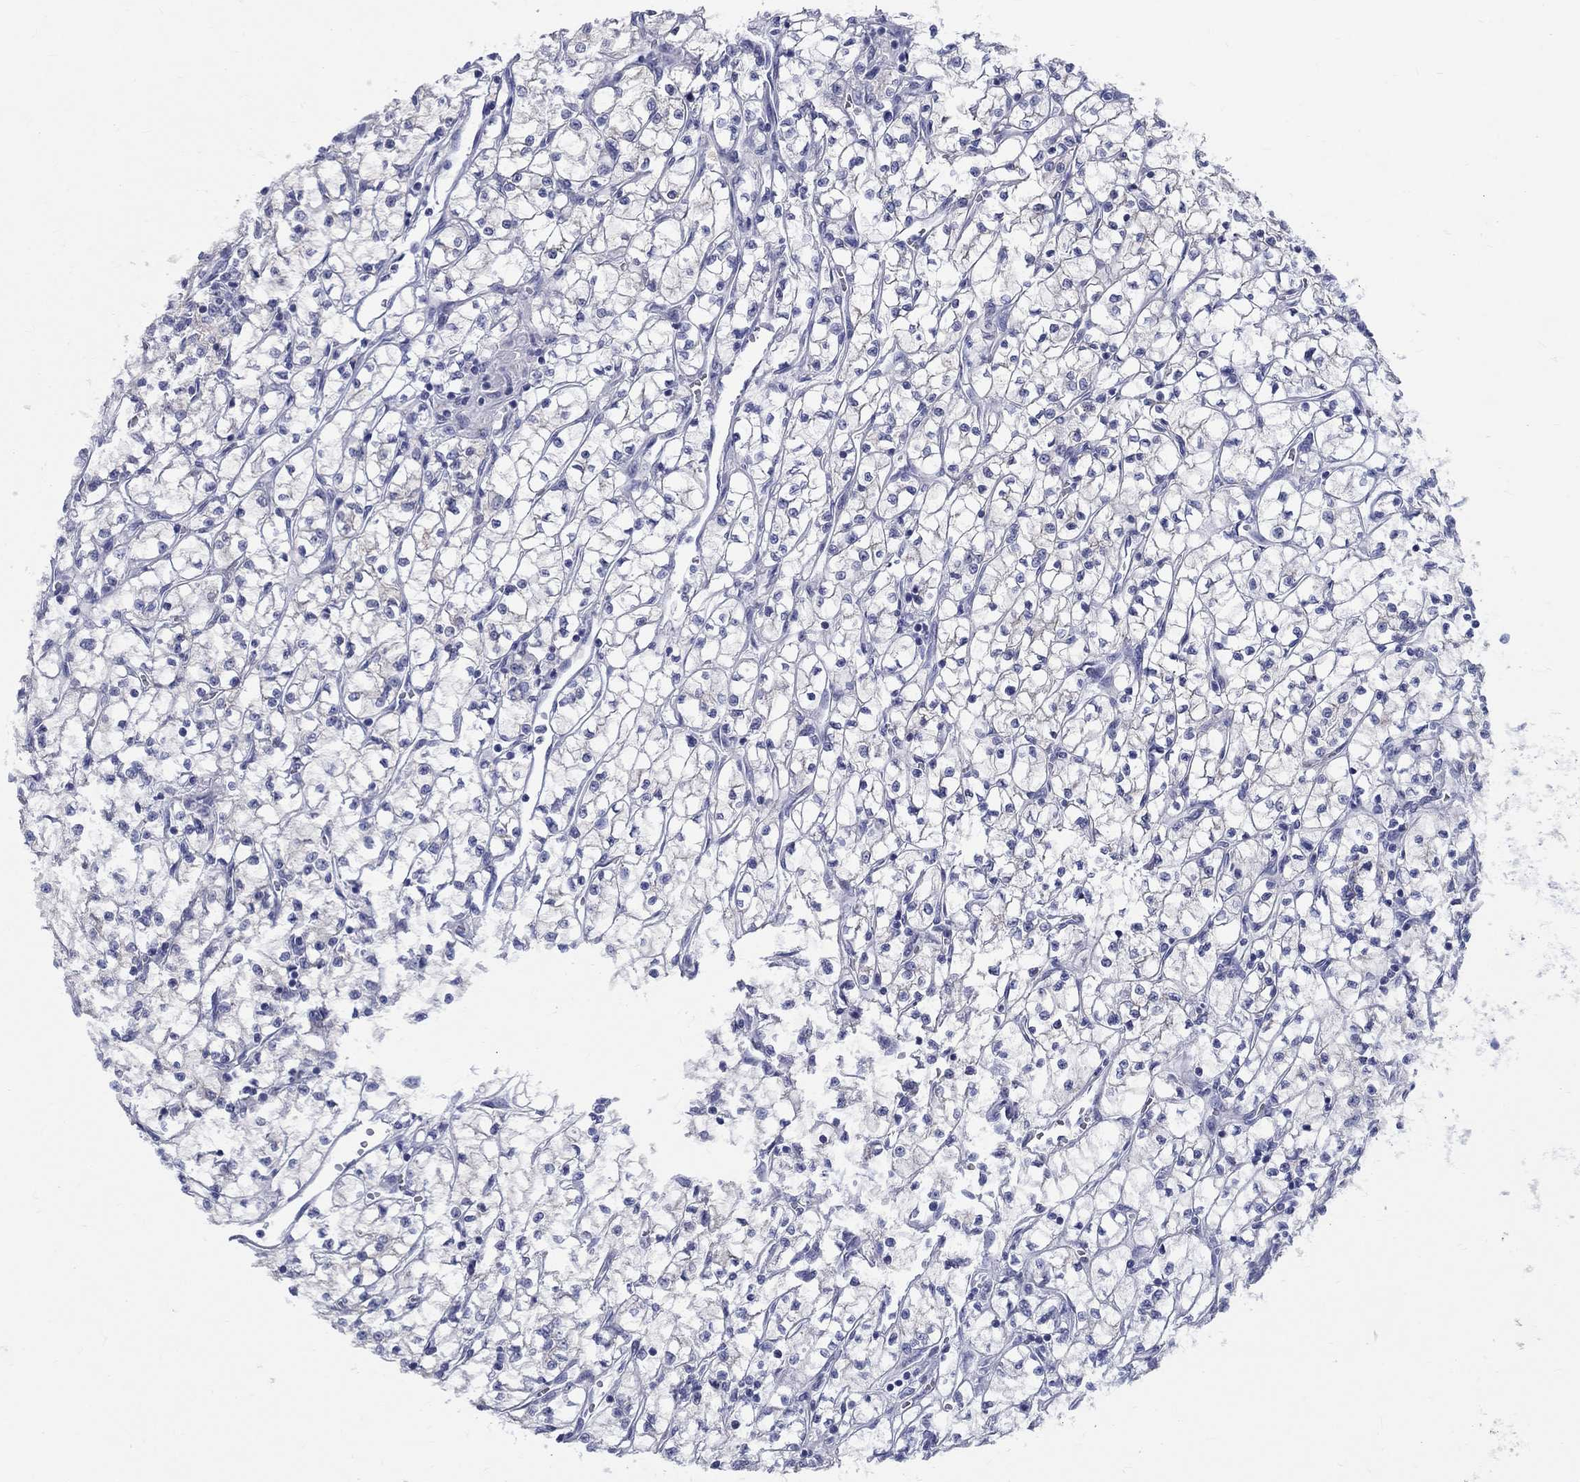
{"staining": {"intensity": "negative", "quantity": "none", "location": "none"}, "tissue": "renal cancer", "cell_type": "Tumor cells", "image_type": "cancer", "snomed": [{"axis": "morphology", "description": "Adenocarcinoma, NOS"}, {"axis": "topography", "description": "Kidney"}], "caption": "IHC of renal cancer demonstrates no staining in tumor cells.", "gene": "CEP43", "patient": {"sex": "female", "age": 64}}